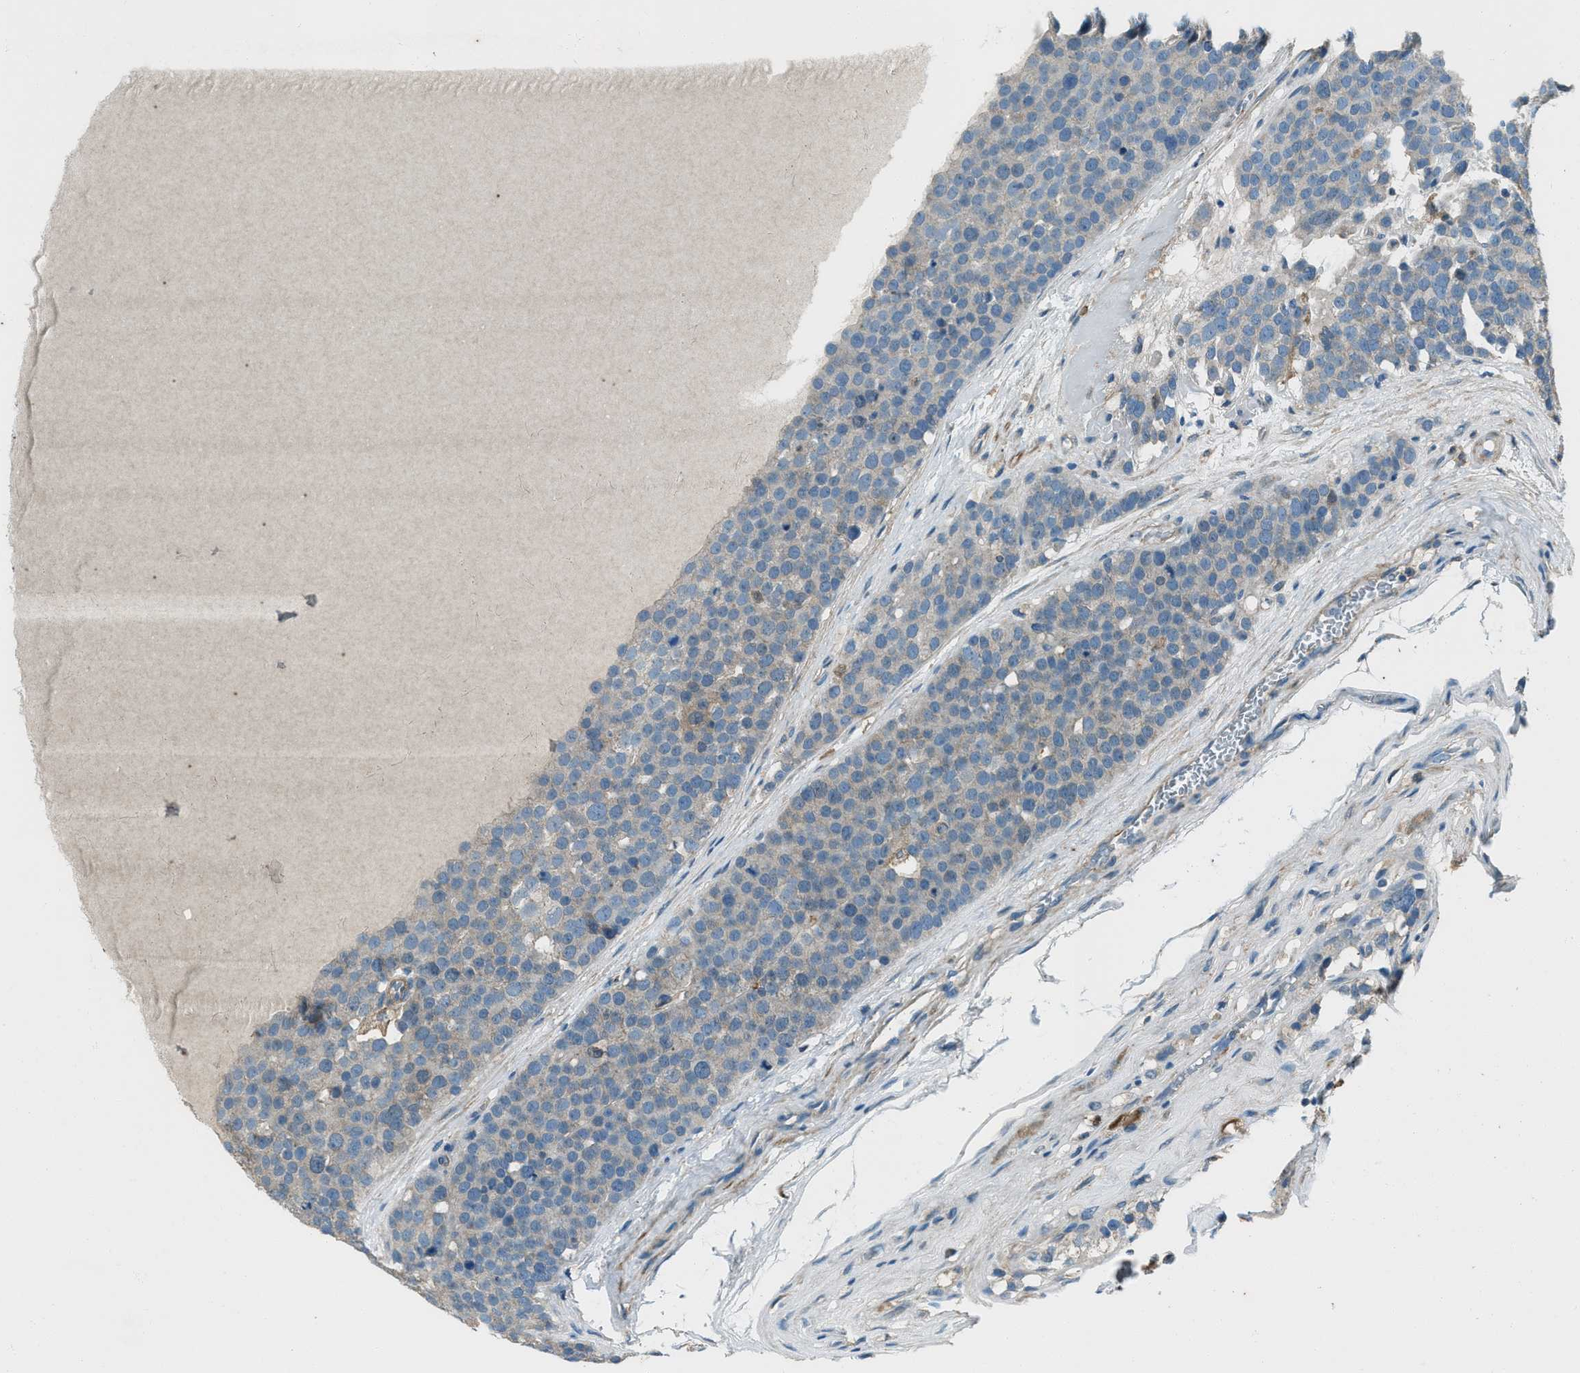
{"staining": {"intensity": "negative", "quantity": "none", "location": "none"}, "tissue": "testis cancer", "cell_type": "Tumor cells", "image_type": "cancer", "snomed": [{"axis": "morphology", "description": "Seminoma, NOS"}, {"axis": "topography", "description": "Testis"}], "caption": "Histopathology image shows no significant protein expression in tumor cells of seminoma (testis). Brightfield microscopy of IHC stained with DAB (brown) and hematoxylin (blue), captured at high magnification.", "gene": "SVIL", "patient": {"sex": "male", "age": 71}}